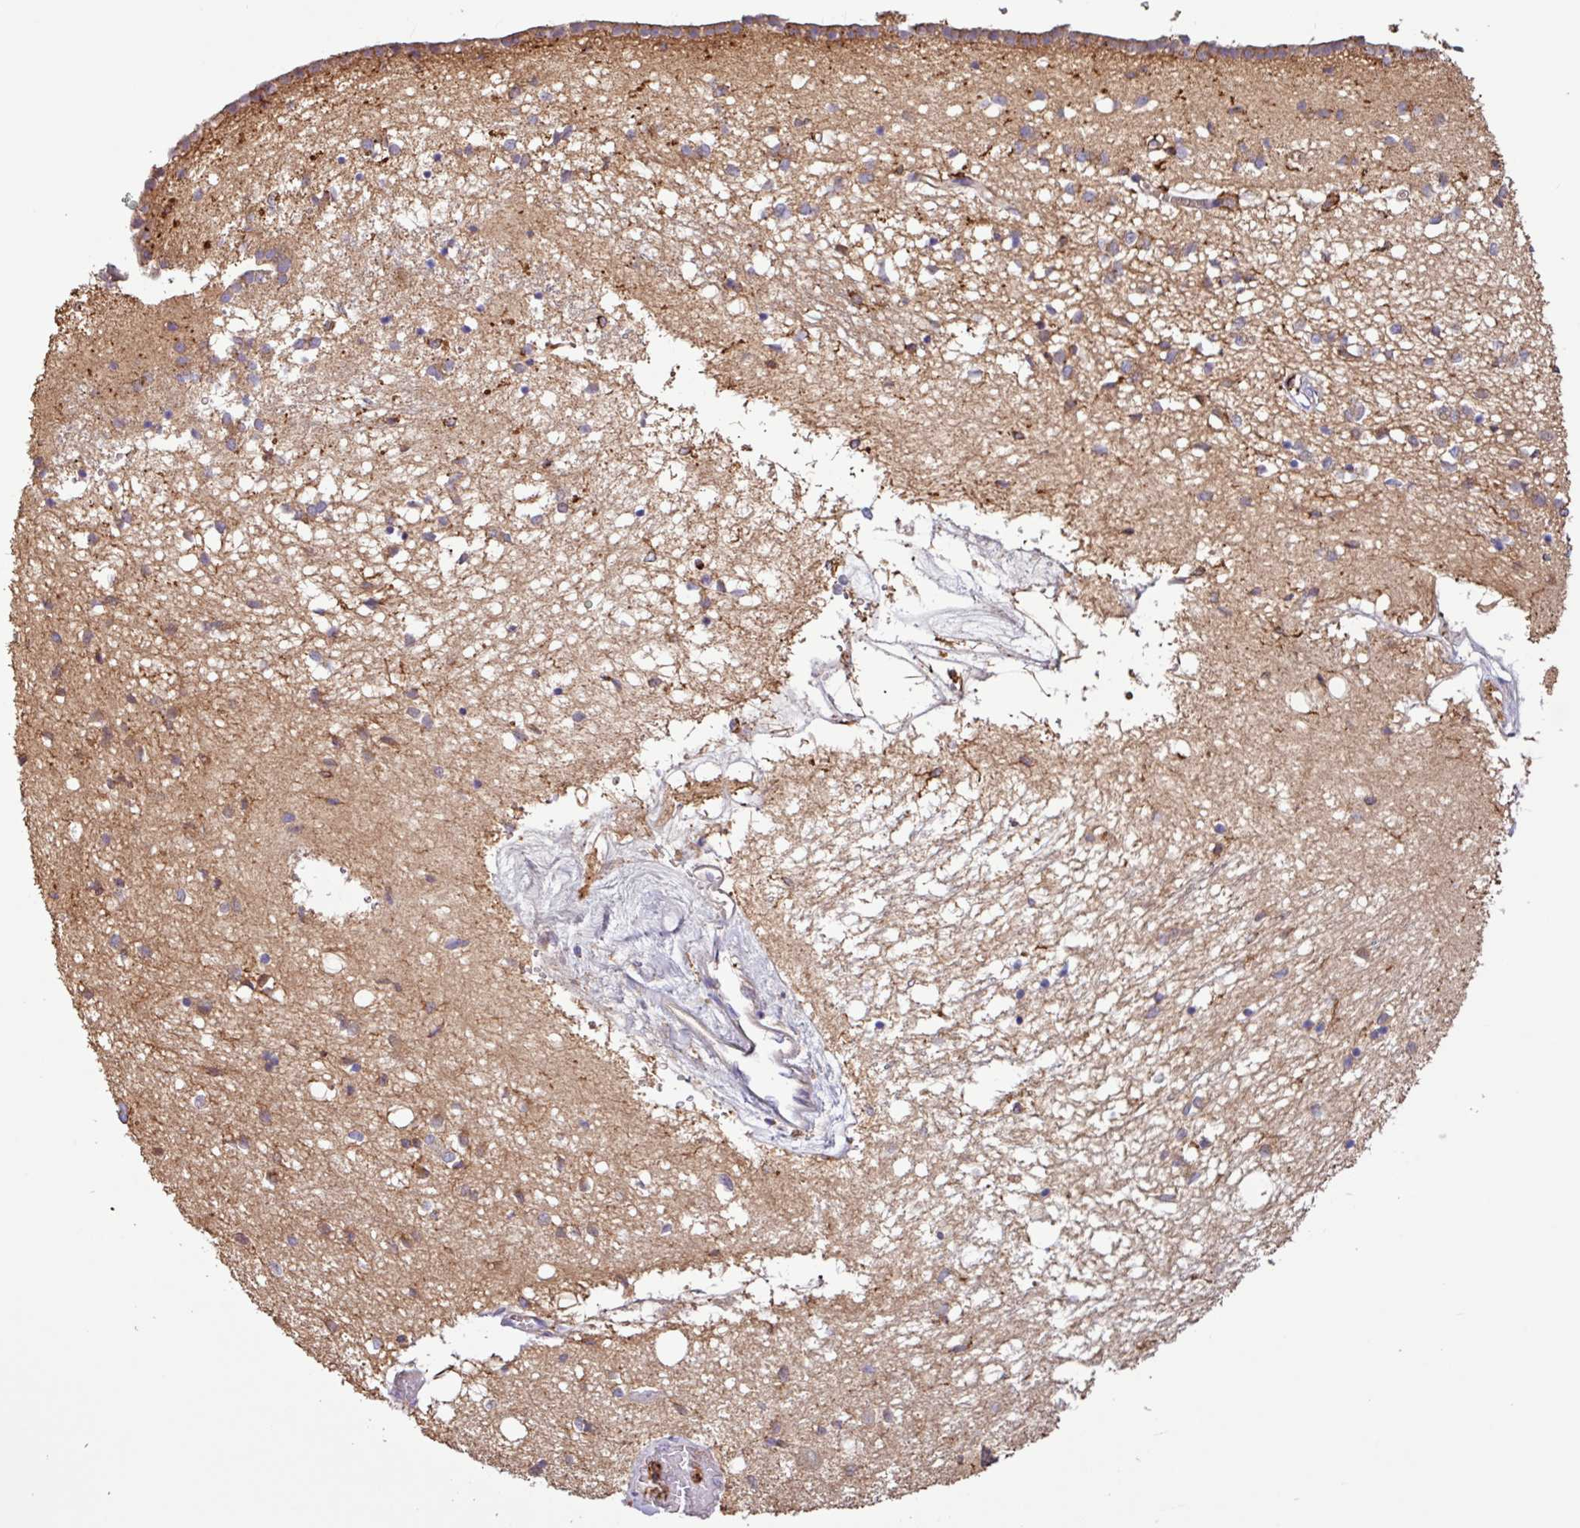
{"staining": {"intensity": "moderate", "quantity": "25%-75%", "location": "cytoplasmic/membranous"}, "tissue": "caudate", "cell_type": "Glial cells", "image_type": "normal", "snomed": [{"axis": "morphology", "description": "Normal tissue, NOS"}, {"axis": "topography", "description": "Lateral ventricle wall"}], "caption": "DAB immunohistochemical staining of benign human caudate demonstrates moderate cytoplasmic/membranous protein staining in about 25%-75% of glial cells.", "gene": "ACTR3B", "patient": {"sex": "male", "age": 70}}